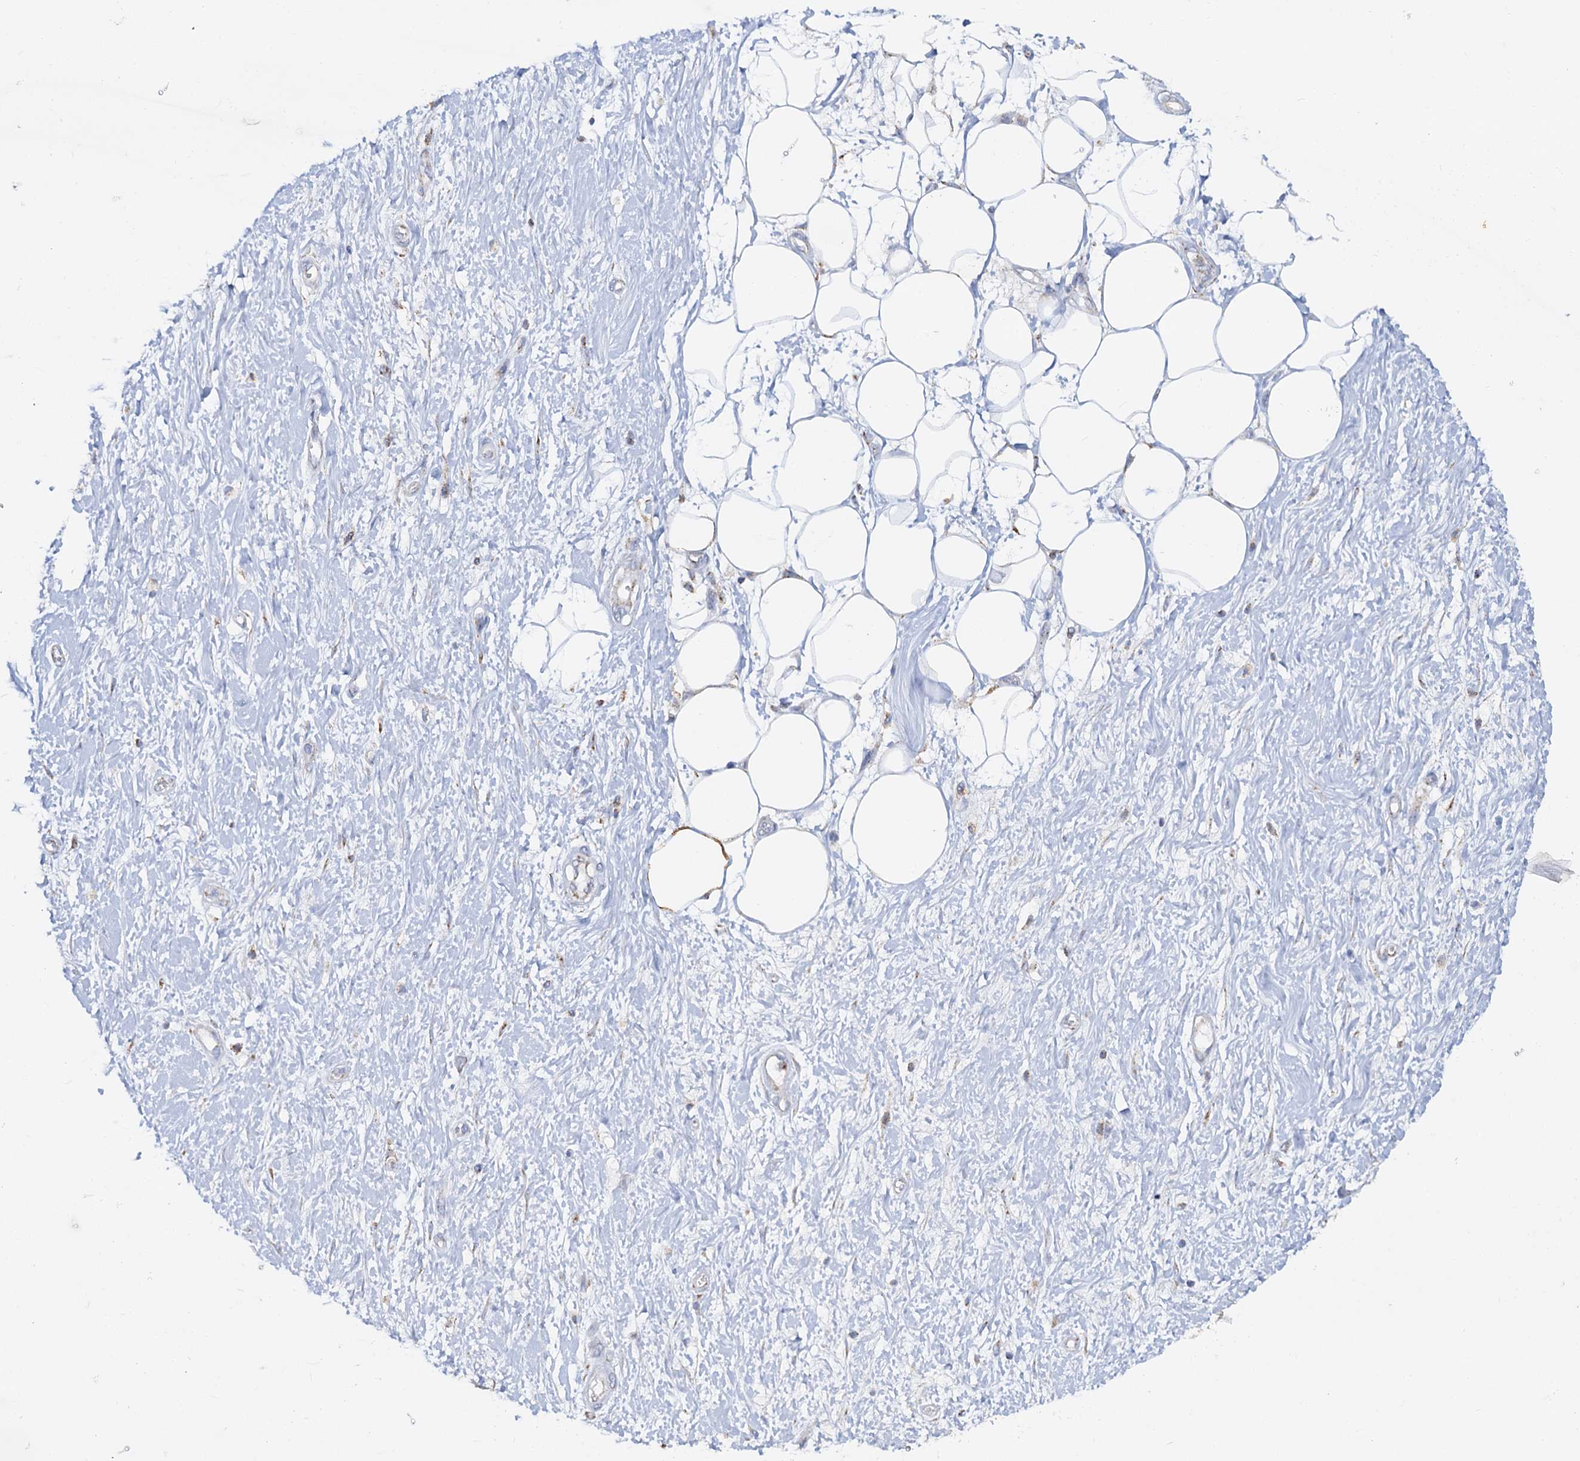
{"staining": {"intensity": "negative", "quantity": "none", "location": "none"}, "tissue": "adipose tissue", "cell_type": "Adipocytes", "image_type": "normal", "snomed": [{"axis": "morphology", "description": "Normal tissue, NOS"}, {"axis": "morphology", "description": "Adenocarcinoma, NOS"}, {"axis": "topography", "description": "Pancreas"}, {"axis": "topography", "description": "Peripheral nerve tissue"}], "caption": "This is an immunohistochemistry (IHC) micrograph of normal adipose tissue. There is no positivity in adipocytes.", "gene": "C2CD3", "patient": {"sex": "male", "age": 59}}